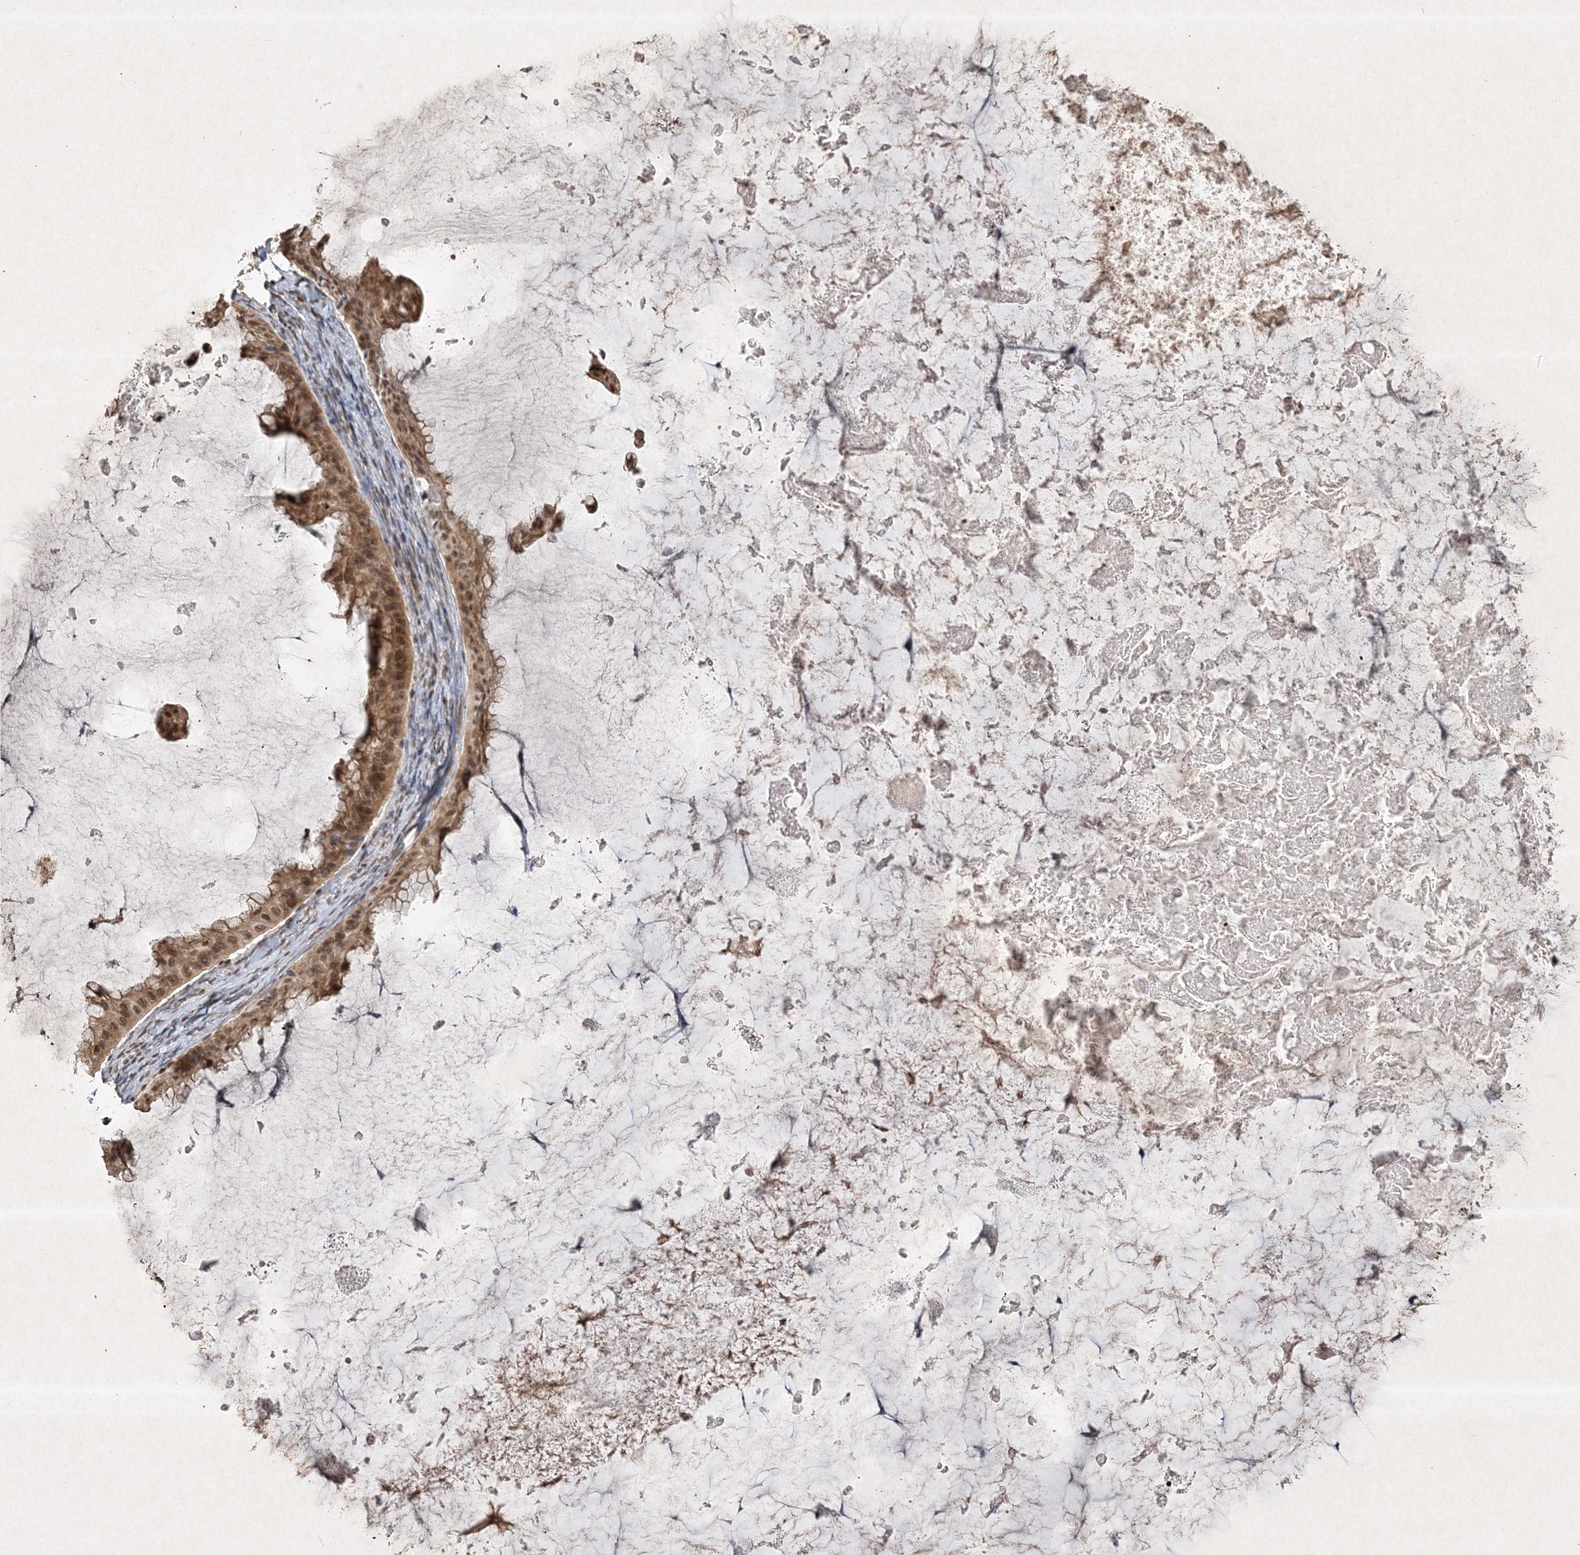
{"staining": {"intensity": "moderate", "quantity": ">75%", "location": "cytoplasmic/membranous,nuclear"}, "tissue": "ovarian cancer", "cell_type": "Tumor cells", "image_type": "cancer", "snomed": [{"axis": "morphology", "description": "Cystadenocarcinoma, mucinous, NOS"}, {"axis": "topography", "description": "Ovary"}], "caption": "Ovarian cancer stained for a protein (brown) reveals moderate cytoplasmic/membranous and nuclear positive positivity in about >75% of tumor cells.", "gene": "NEDD9", "patient": {"sex": "female", "age": 61}}